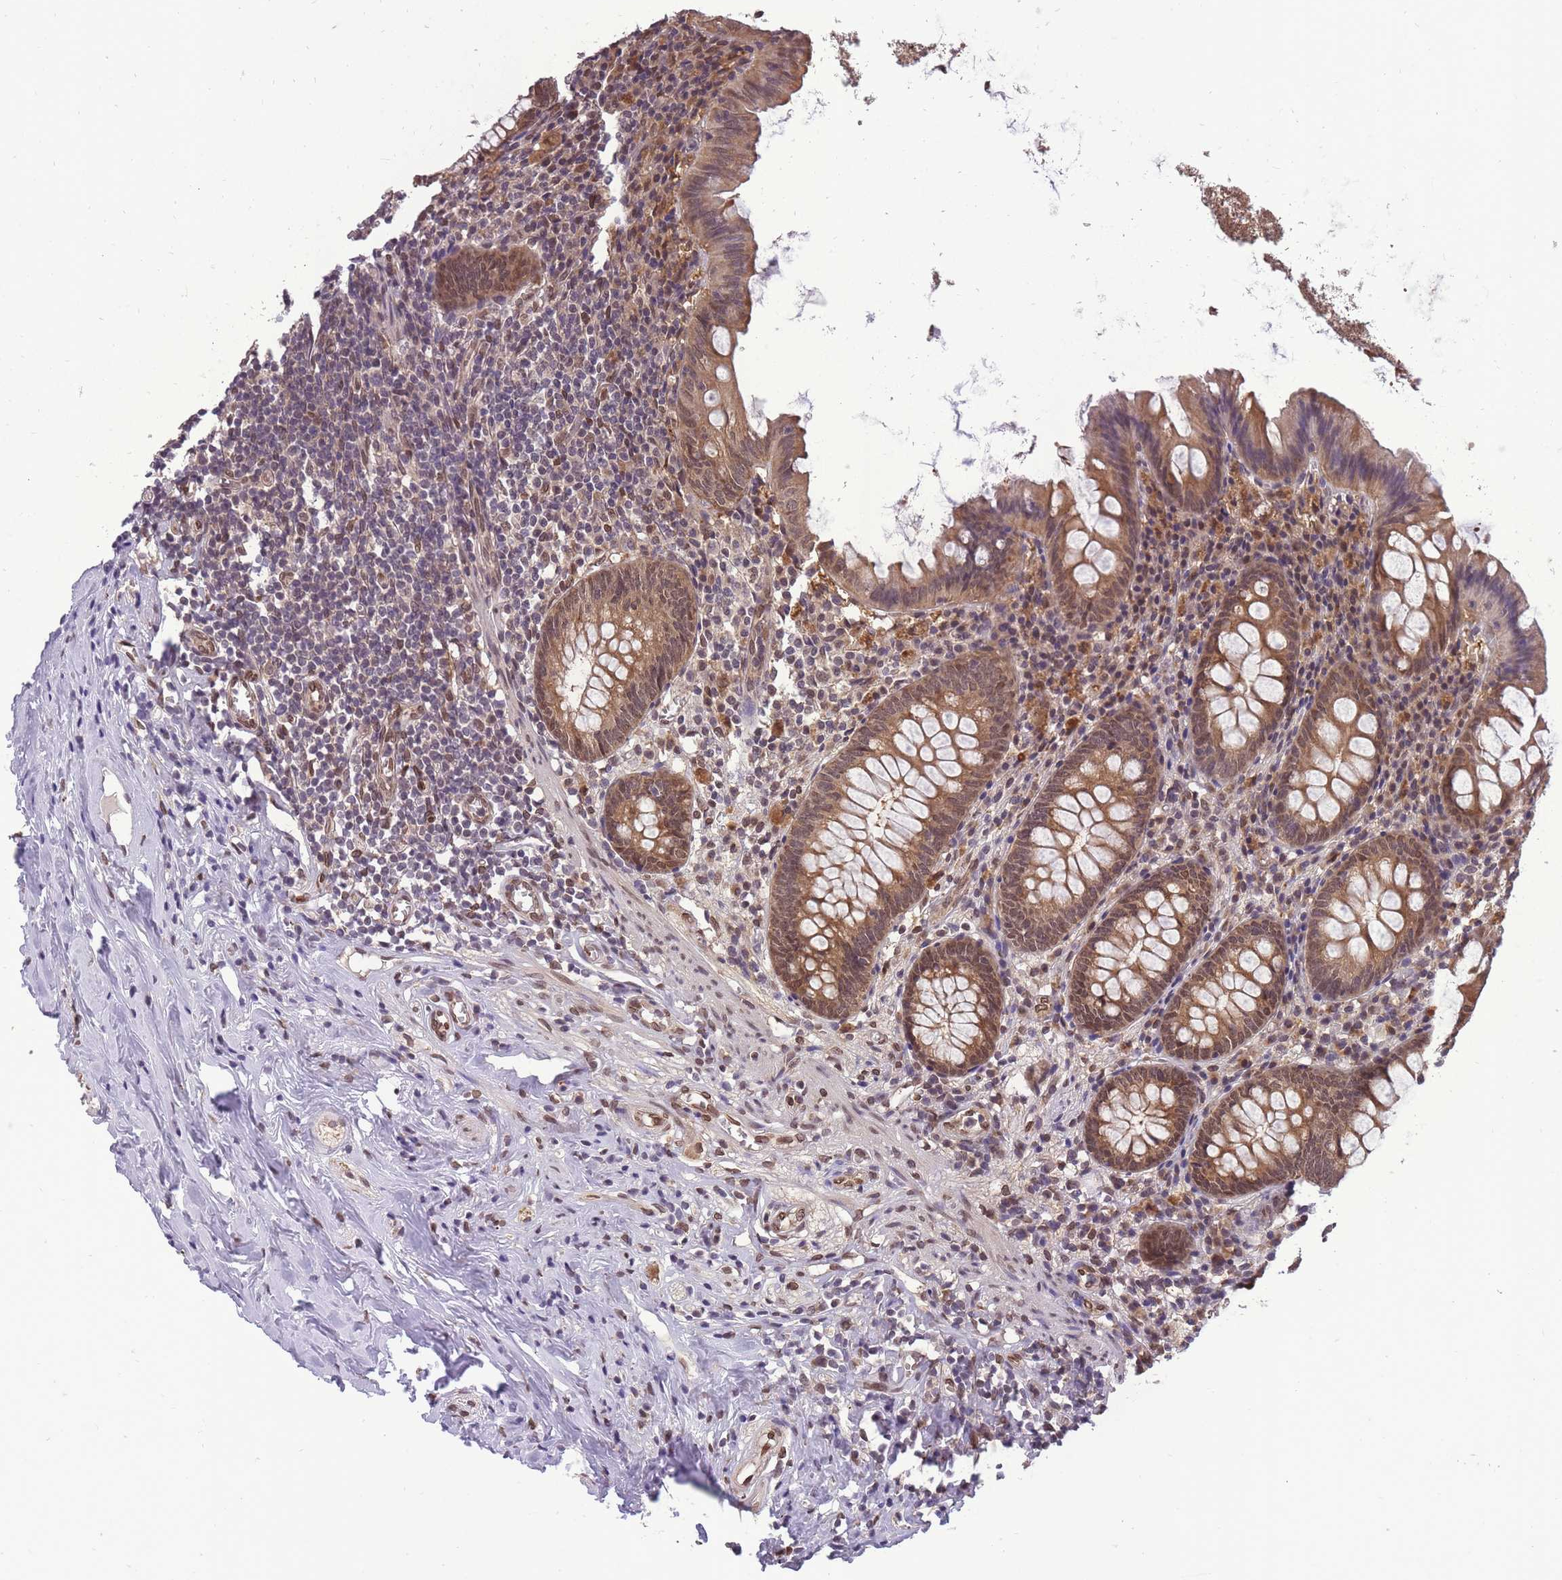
{"staining": {"intensity": "moderate", "quantity": ">75%", "location": "cytoplasmic/membranous,nuclear"}, "tissue": "appendix", "cell_type": "Glandular cells", "image_type": "normal", "snomed": [{"axis": "morphology", "description": "Normal tissue, NOS"}, {"axis": "topography", "description": "Appendix"}], "caption": "Moderate cytoplasmic/membranous,nuclear positivity is seen in approximately >75% of glandular cells in unremarkable appendix. The staining was performed using DAB (3,3'-diaminobenzidine), with brown indicating positive protein expression. Nuclei are stained blue with hematoxylin.", "gene": "CDIP1", "patient": {"sex": "female", "age": 51}}